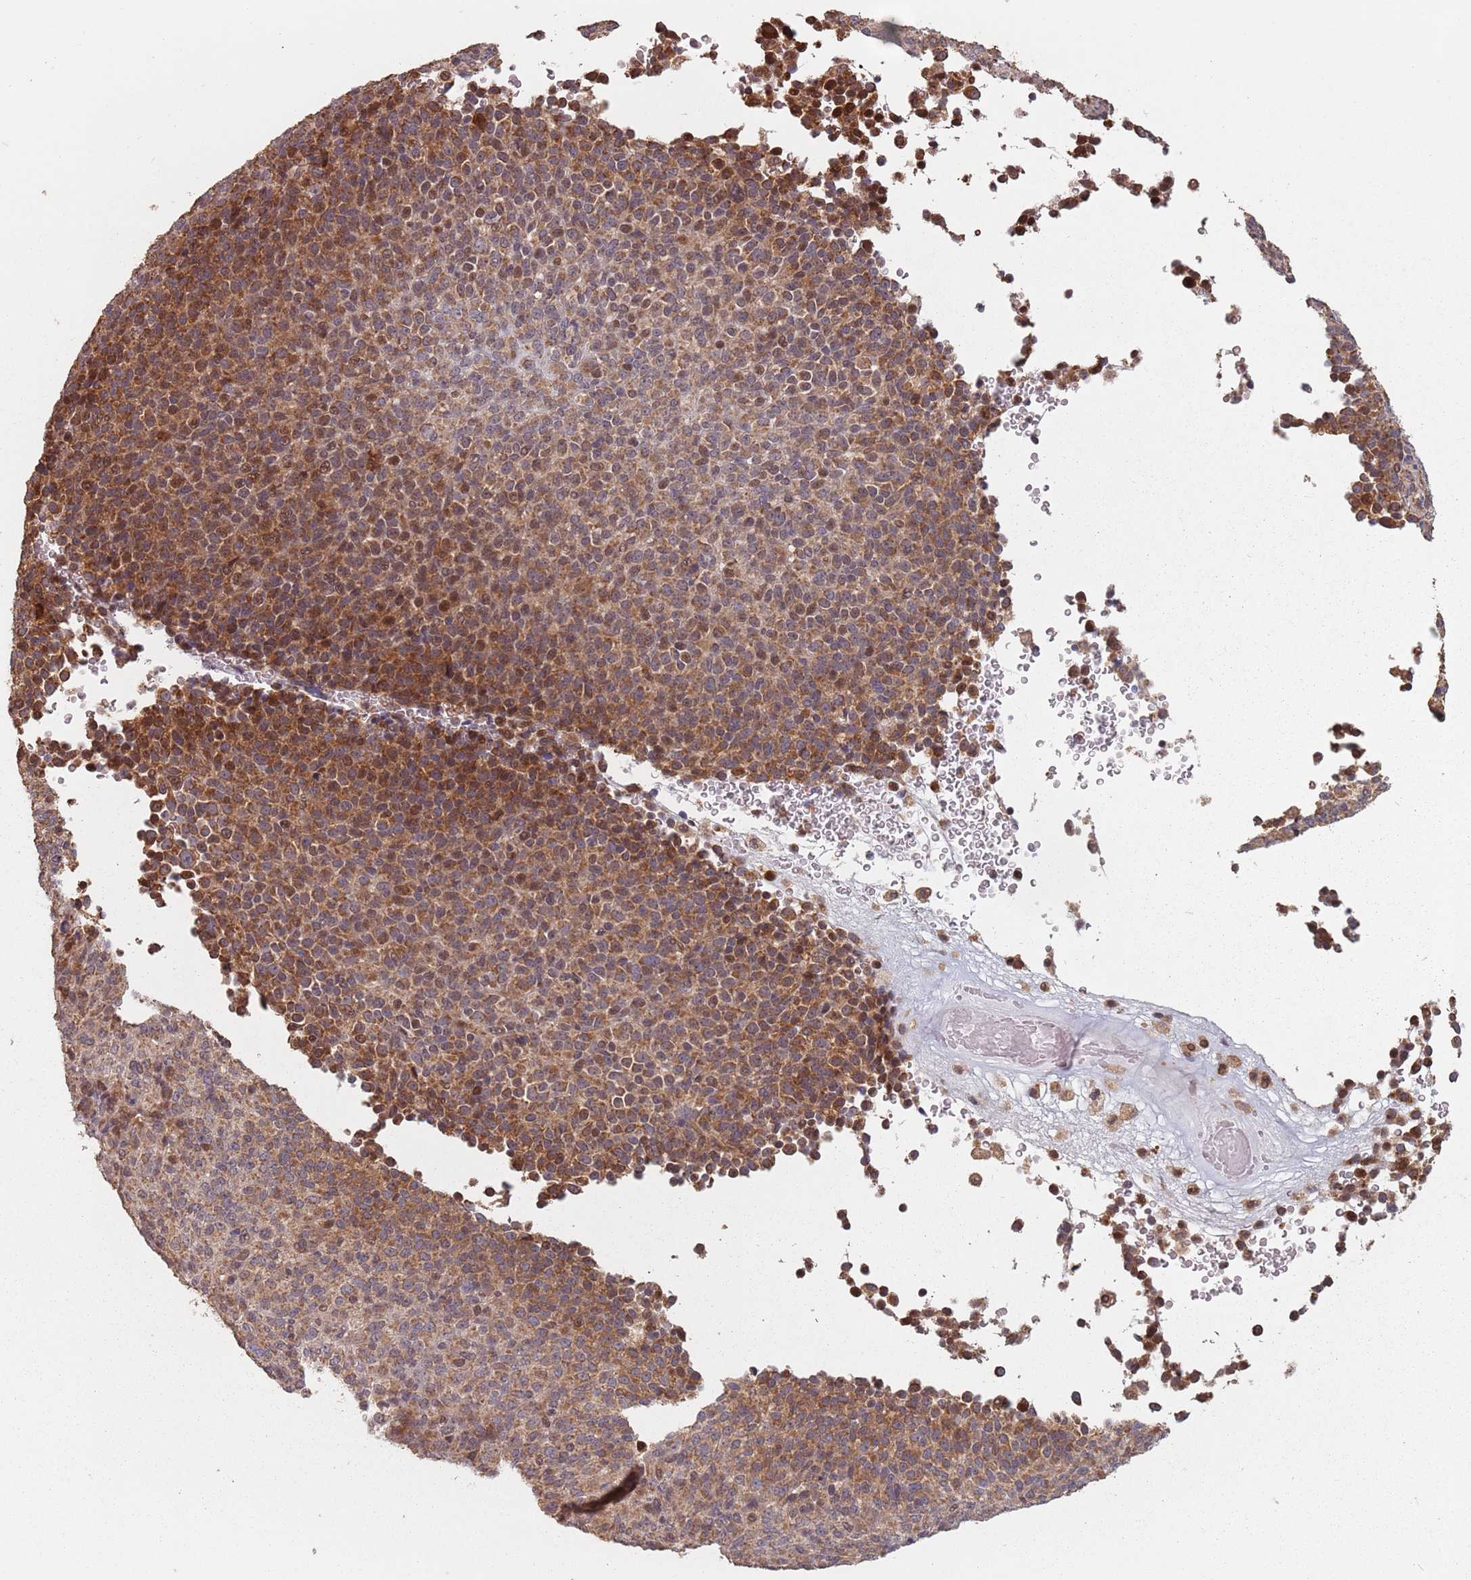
{"staining": {"intensity": "moderate", "quantity": ">75%", "location": "cytoplasmic/membranous,nuclear"}, "tissue": "melanoma", "cell_type": "Tumor cells", "image_type": "cancer", "snomed": [{"axis": "morphology", "description": "Malignant melanoma, Metastatic site"}, {"axis": "topography", "description": "Brain"}], "caption": "Melanoma was stained to show a protein in brown. There is medium levels of moderate cytoplasmic/membranous and nuclear positivity in approximately >75% of tumor cells.", "gene": "VPS52", "patient": {"sex": "female", "age": 56}}